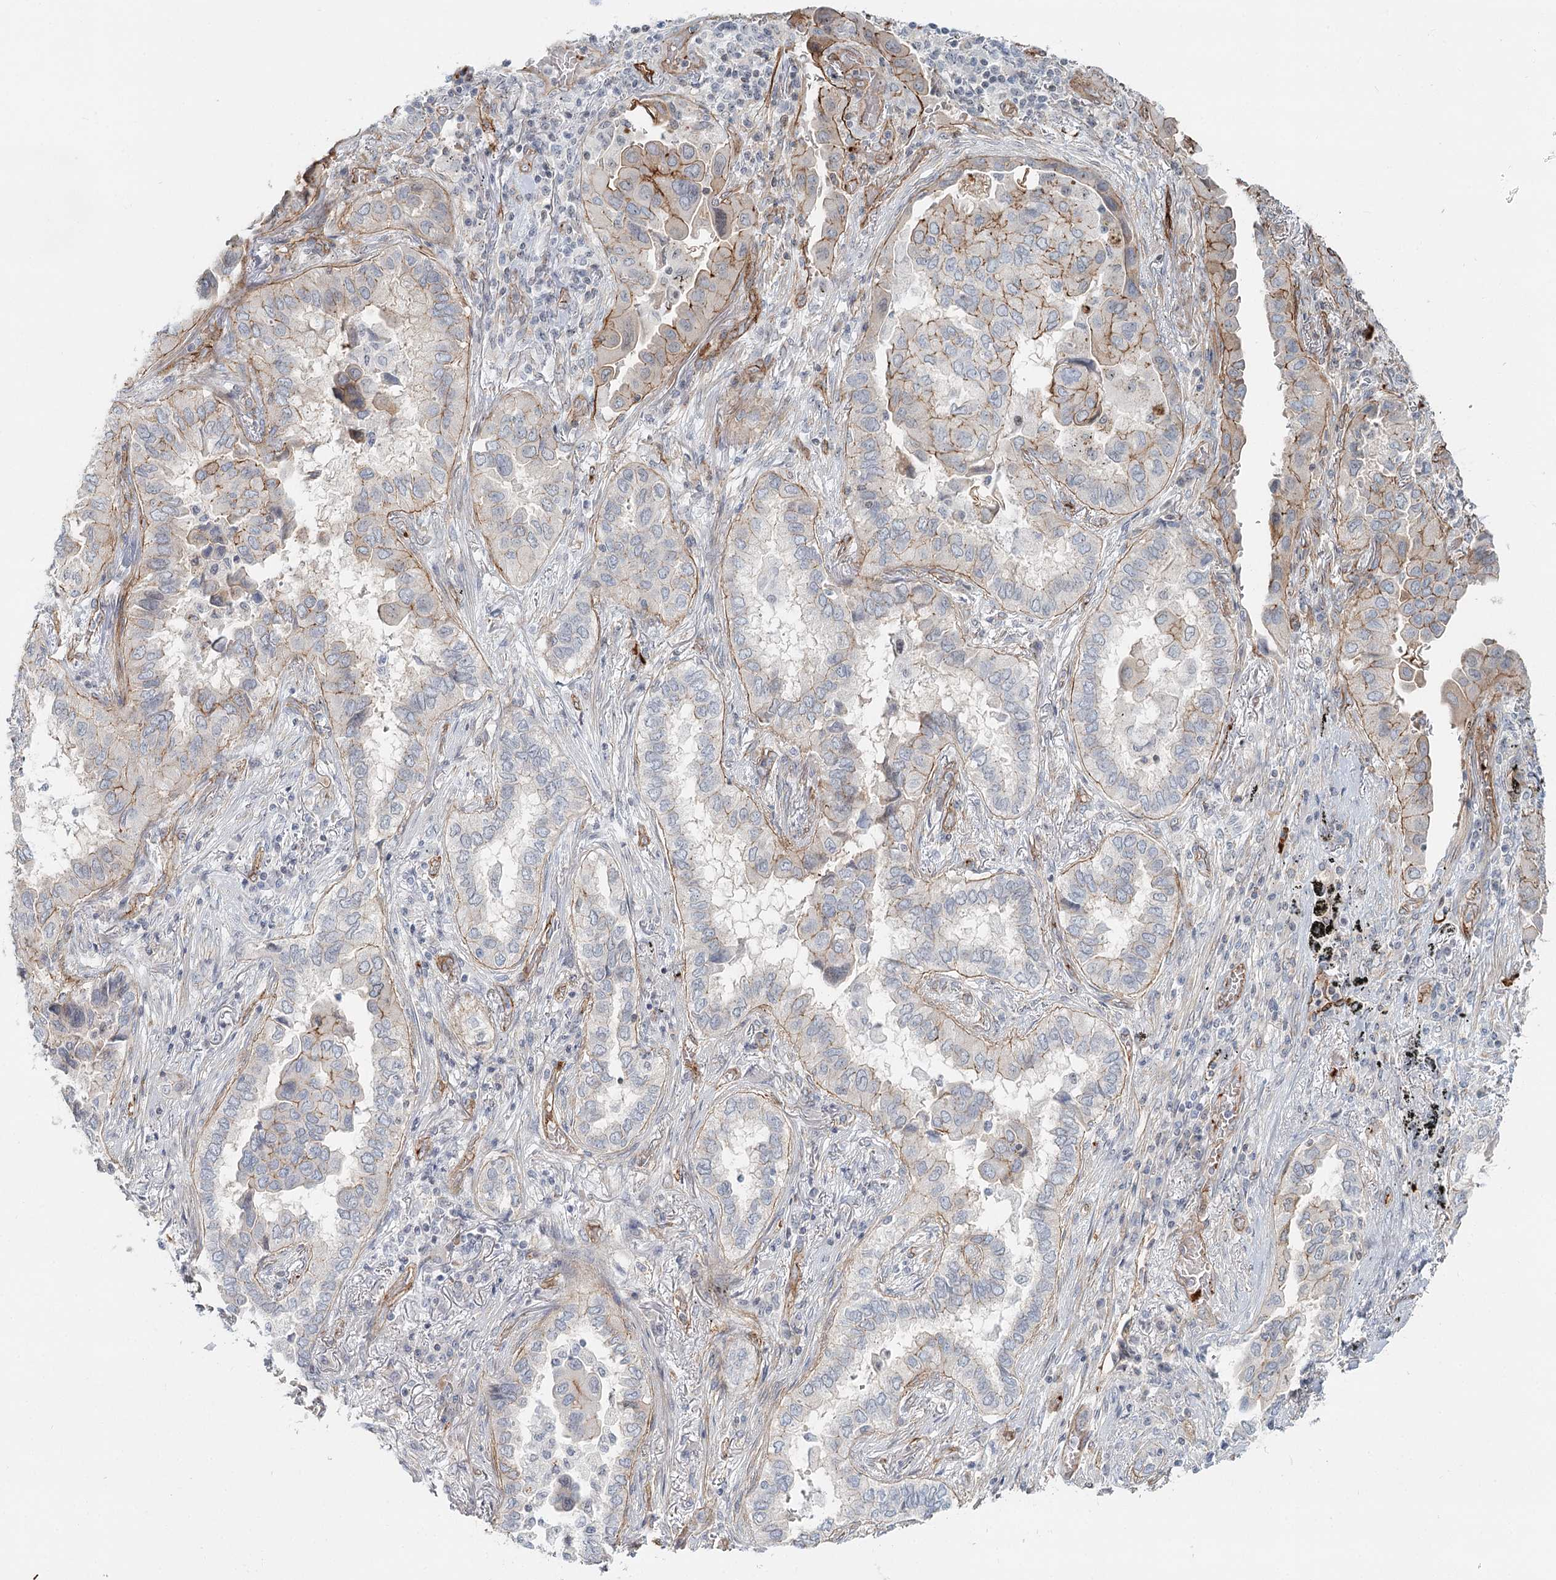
{"staining": {"intensity": "moderate", "quantity": "<25%", "location": "cytoplasmic/membranous"}, "tissue": "lung cancer", "cell_type": "Tumor cells", "image_type": "cancer", "snomed": [{"axis": "morphology", "description": "Adenocarcinoma, NOS"}, {"axis": "topography", "description": "Lung"}], "caption": "Protein staining shows moderate cytoplasmic/membranous expression in about <25% of tumor cells in lung cancer. (brown staining indicates protein expression, while blue staining denotes nuclei).", "gene": "ZFYVE28", "patient": {"sex": "female", "age": 76}}